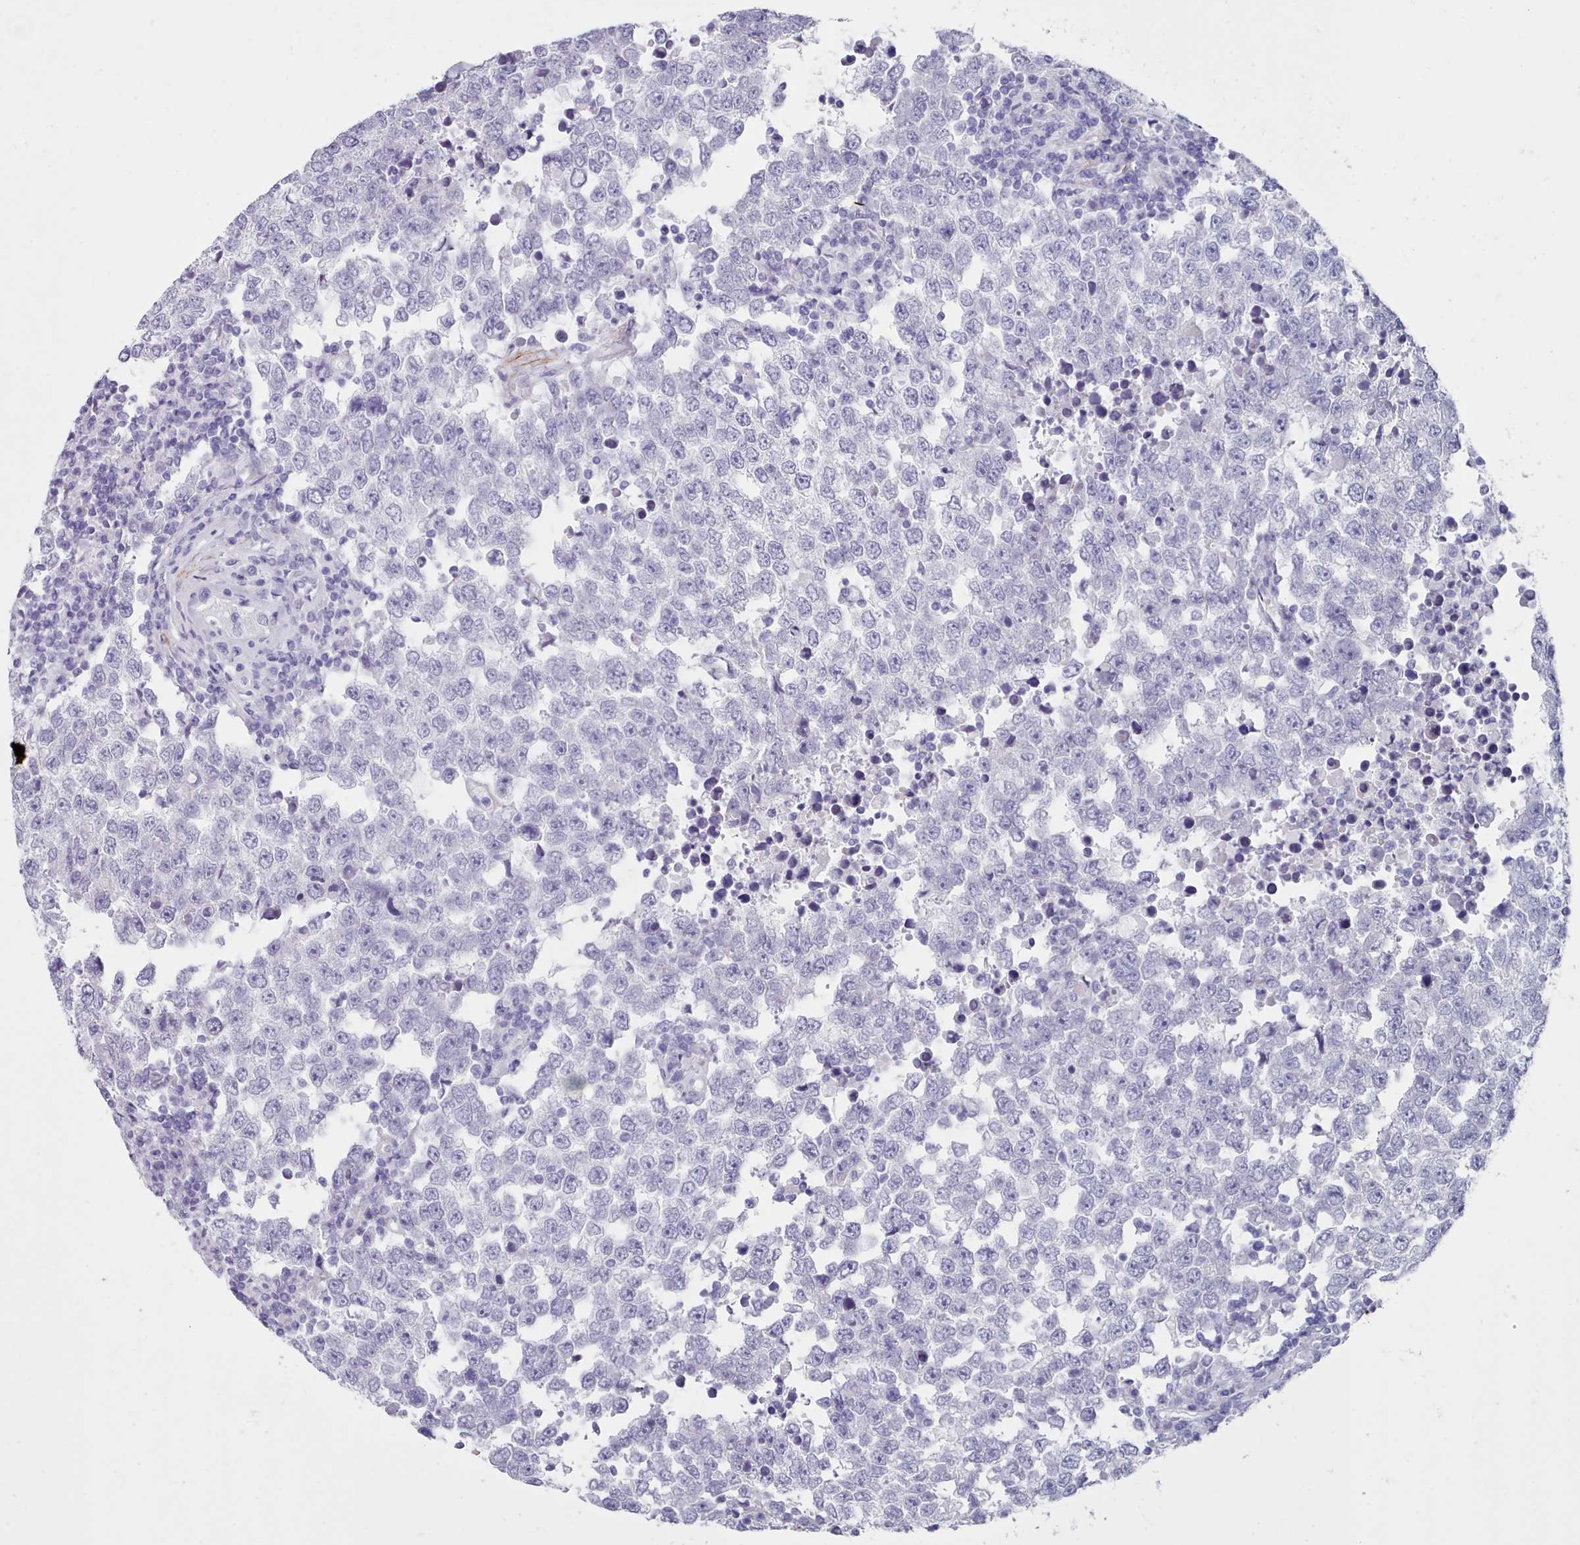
{"staining": {"intensity": "negative", "quantity": "none", "location": "none"}, "tissue": "testis cancer", "cell_type": "Tumor cells", "image_type": "cancer", "snomed": [{"axis": "morphology", "description": "Seminoma, NOS"}, {"axis": "morphology", "description": "Carcinoma, Embryonal, NOS"}, {"axis": "topography", "description": "Testis"}], "caption": "Image shows no protein staining in tumor cells of testis cancer (embryonal carcinoma) tissue.", "gene": "FPGS", "patient": {"sex": "male", "age": 28}}